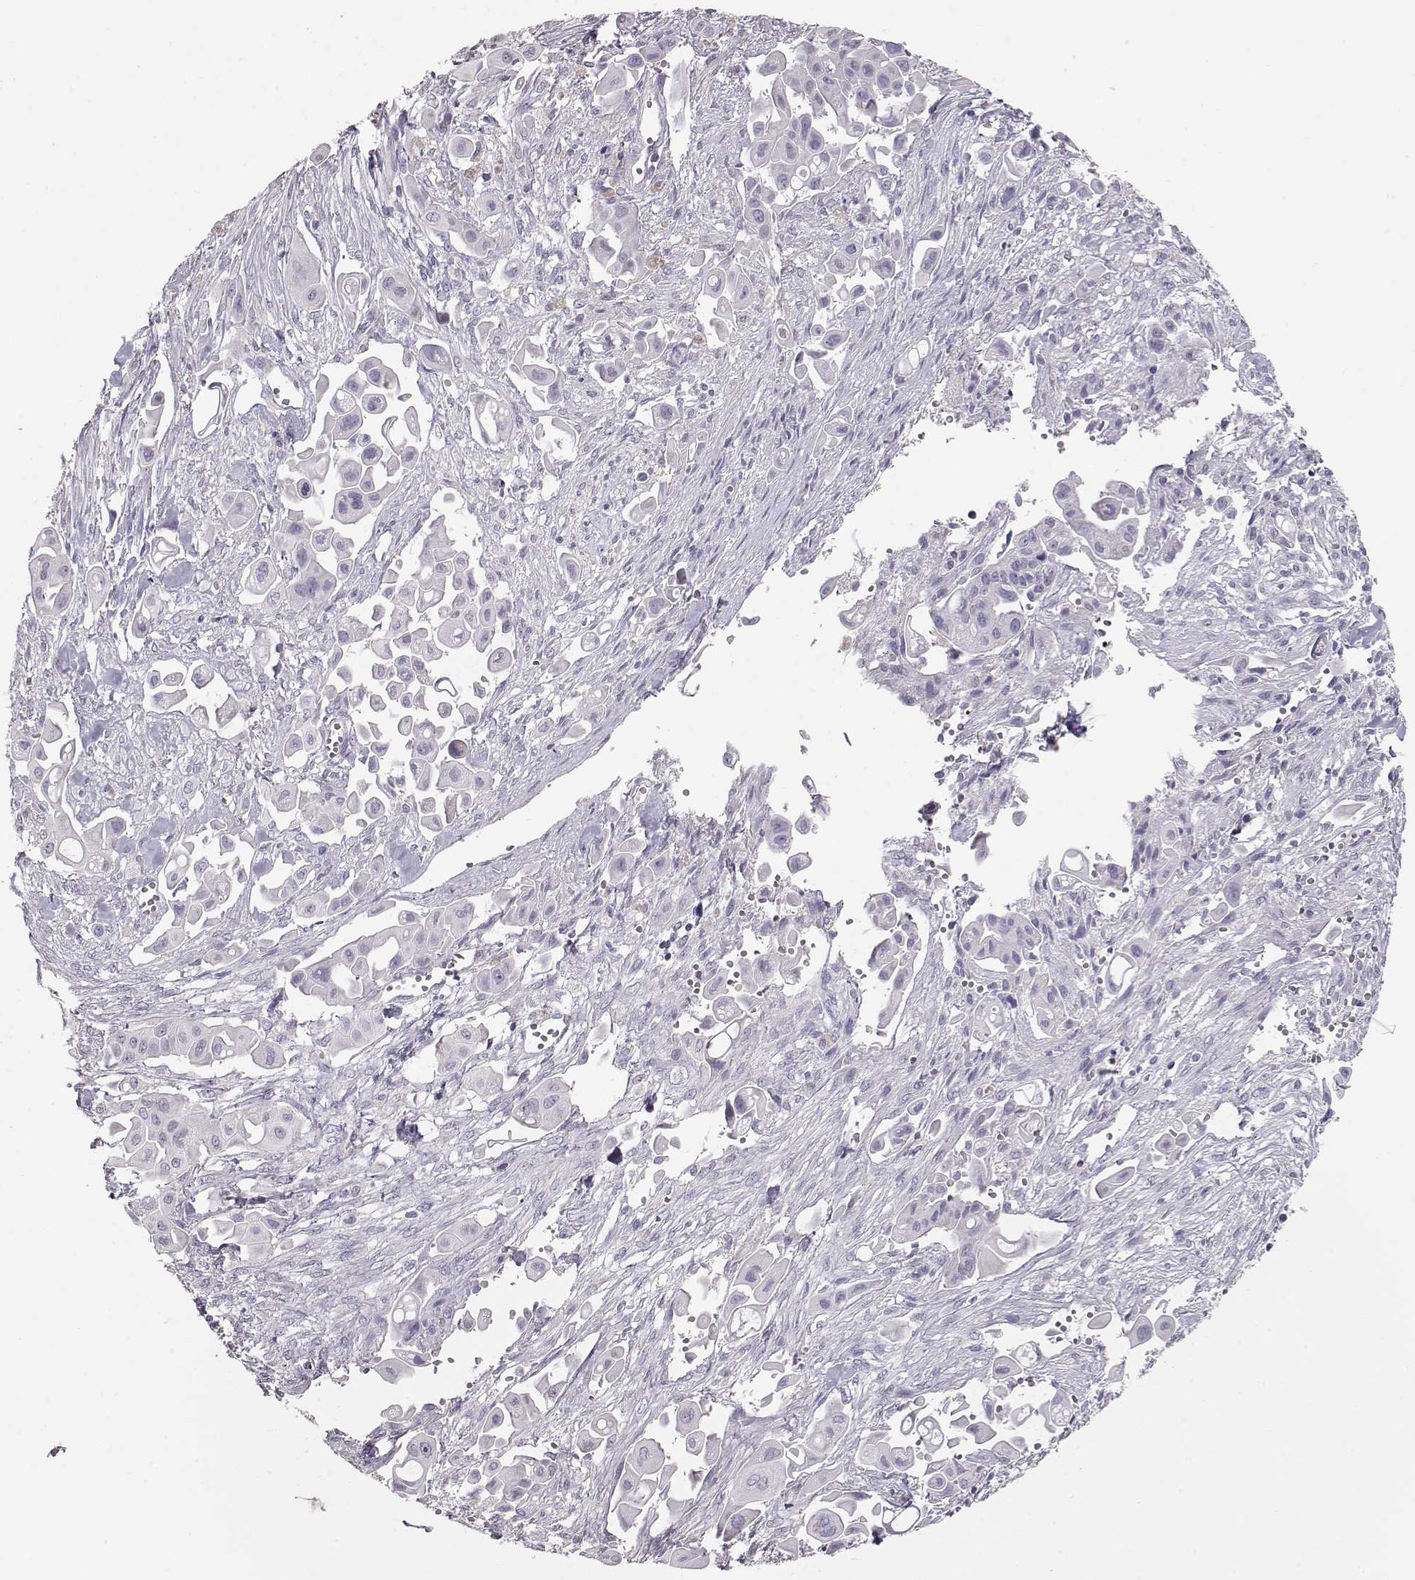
{"staining": {"intensity": "negative", "quantity": "none", "location": "none"}, "tissue": "pancreatic cancer", "cell_type": "Tumor cells", "image_type": "cancer", "snomed": [{"axis": "morphology", "description": "Adenocarcinoma, NOS"}, {"axis": "topography", "description": "Pancreas"}], "caption": "Immunohistochemistry (IHC) of human adenocarcinoma (pancreatic) demonstrates no expression in tumor cells.", "gene": "SLC18A1", "patient": {"sex": "male", "age": 50}}